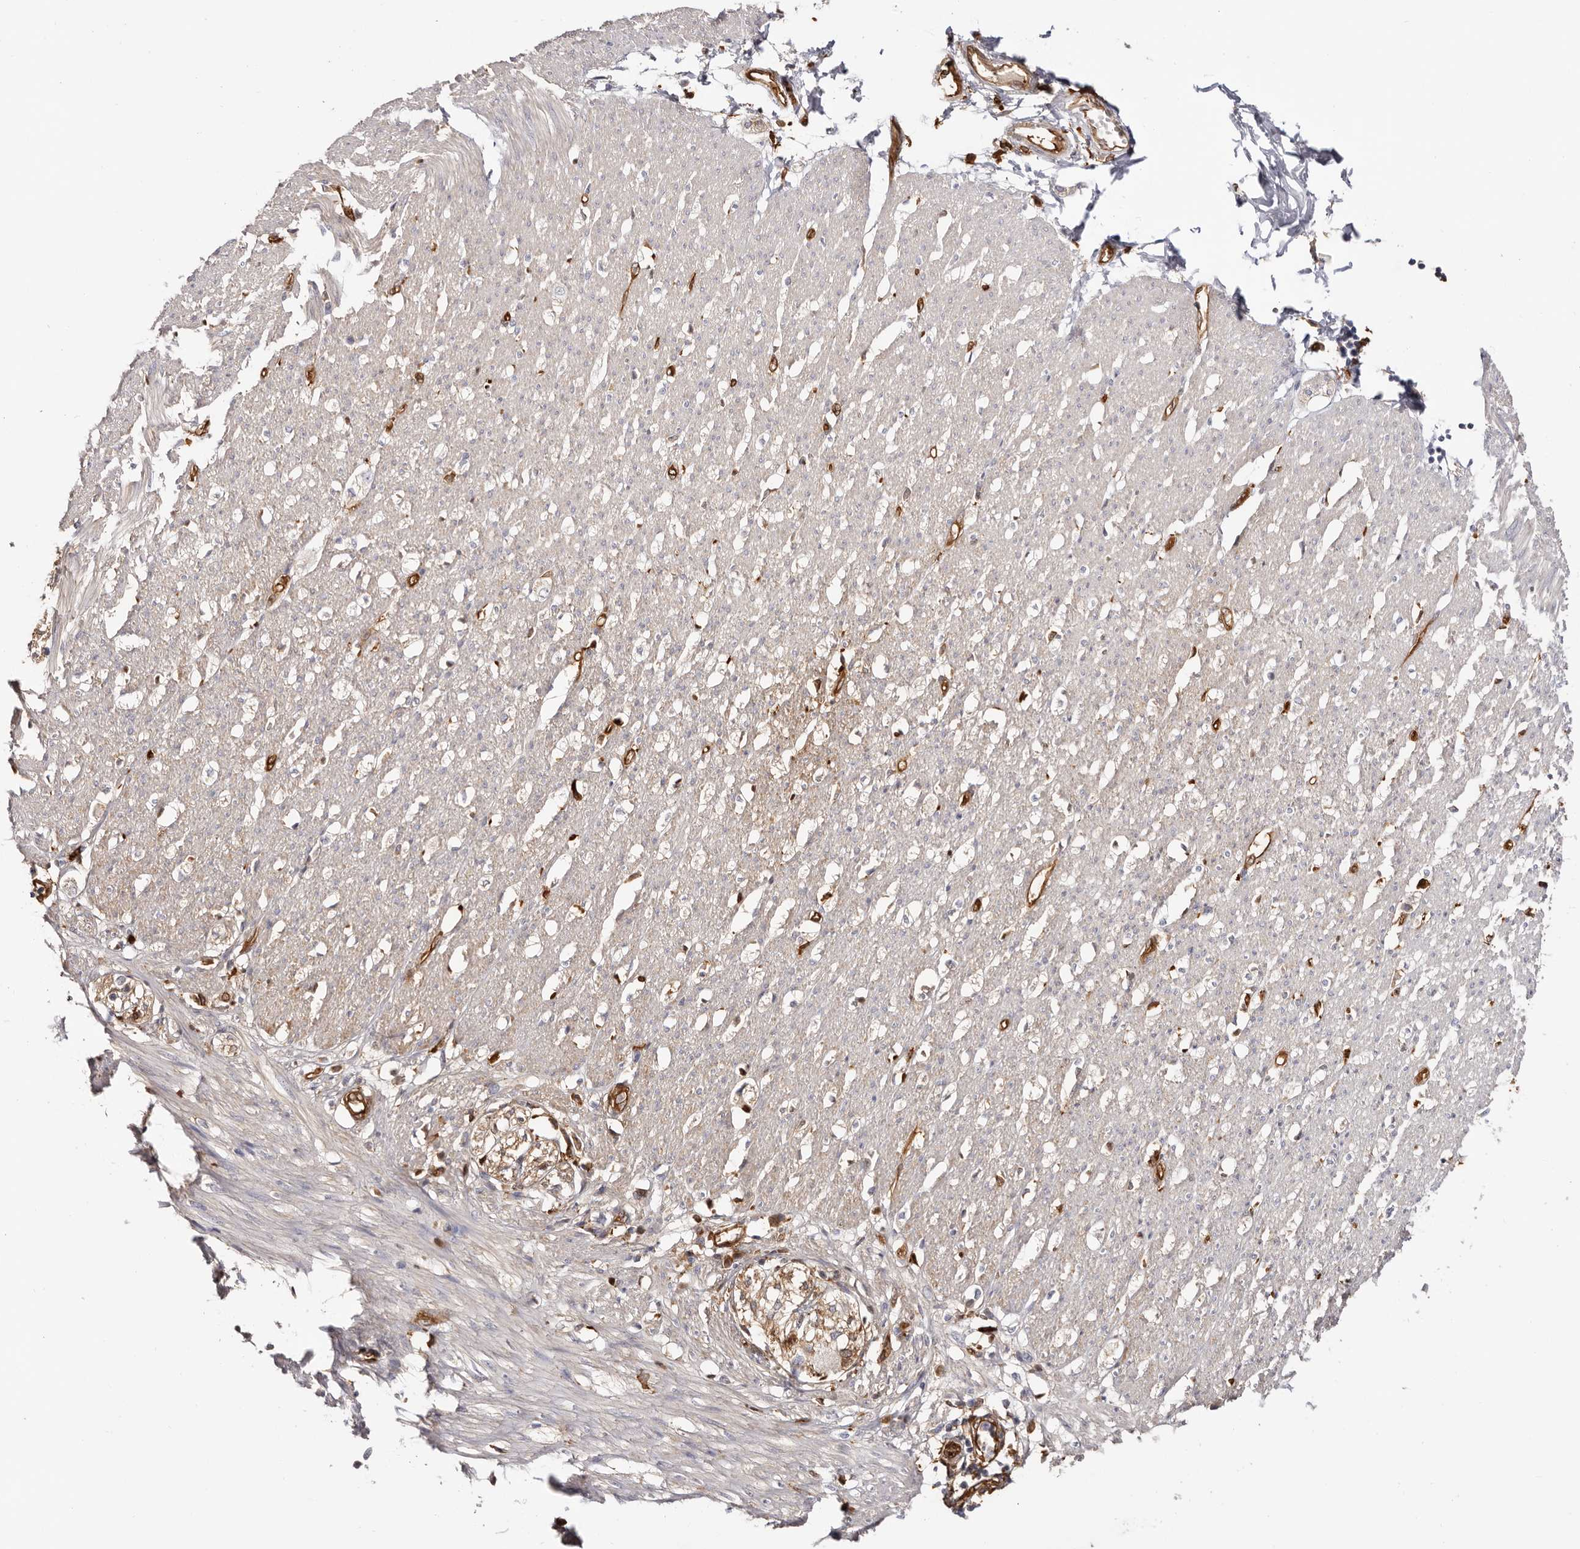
{"staining": {"intensity": "weak", "quantity": "<25%", "location": "cytoplasmic/membranous"}, "tissue": "smooth muscle", "cell_type": "Smooth muscle cells", "image_type": "normal", "snomed": [{"axis": "morphology", "description": "Normal tissue, NOS"}, {"axis": "morphology", "description": "Adenocarcinoma, NOS"}, {"axis": "topography", "description": "Colon"}, {"axis": "topography", "description": "Peripheral nerve tissue"}], "caption": "DAB (3,3'-diaminobenzidine) immunohistochemical staining of normal human smooth muscle demonstrates no significant positivity in smooth muscle cells. Nuclei are stained in blue.", "gene": "LAP3", "patient": {"sex": "male", "age": 14}}